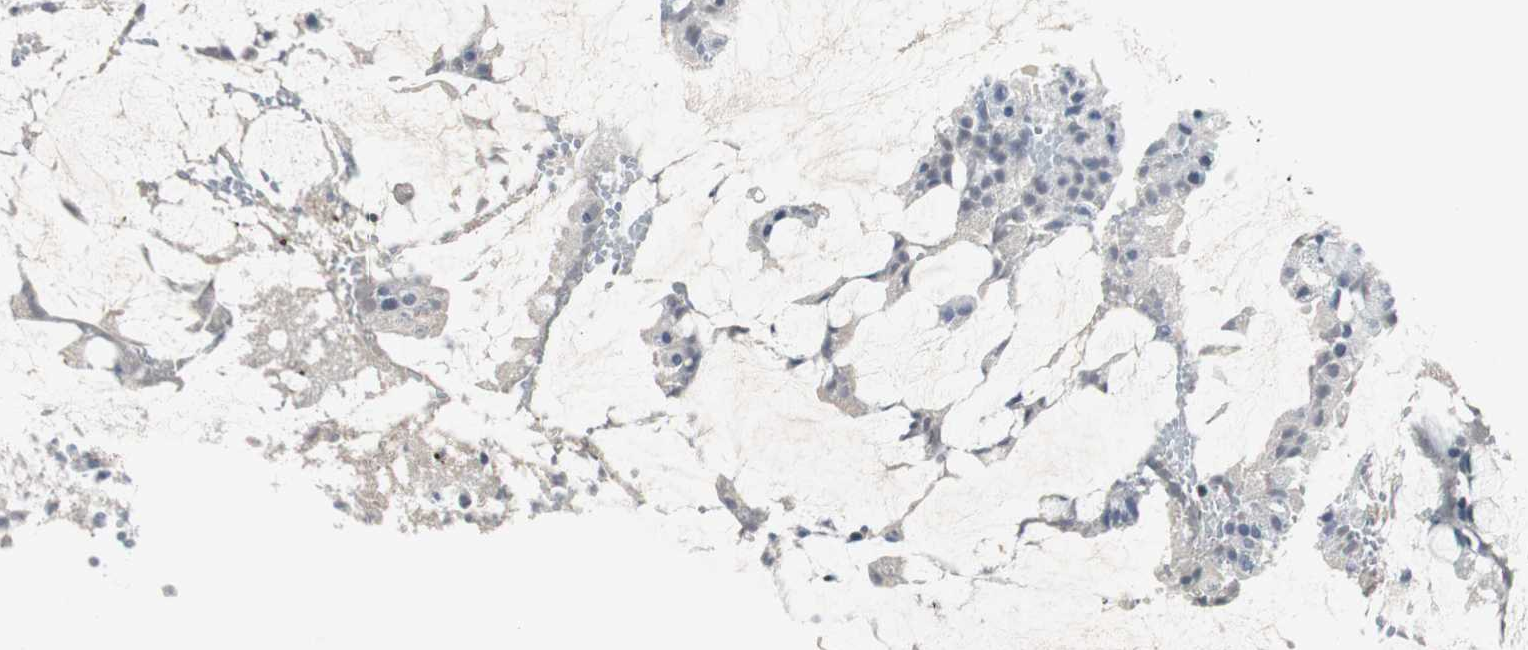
{"staining": {"intensity": "negative", "quantity": "none", "location": "none"}, "tissue": "colorectal cancer", "cell_type": "Tumor cells", "image_type": "cancer", "snomed": [{"axis": "morphology", "description": "Adenocarcinoma, NOS"}, {"axis": "topography", "description": "Colon"}], "caption": "The image exhibits no significant expression in tumor cells of colorectal adenocarcinoma. The staining is performed using DAB brown chromogen with nuclei counter-stained in using hematoxylin.", "gene": "ELK1", "patient": {"sex": "female", "age": 57}}